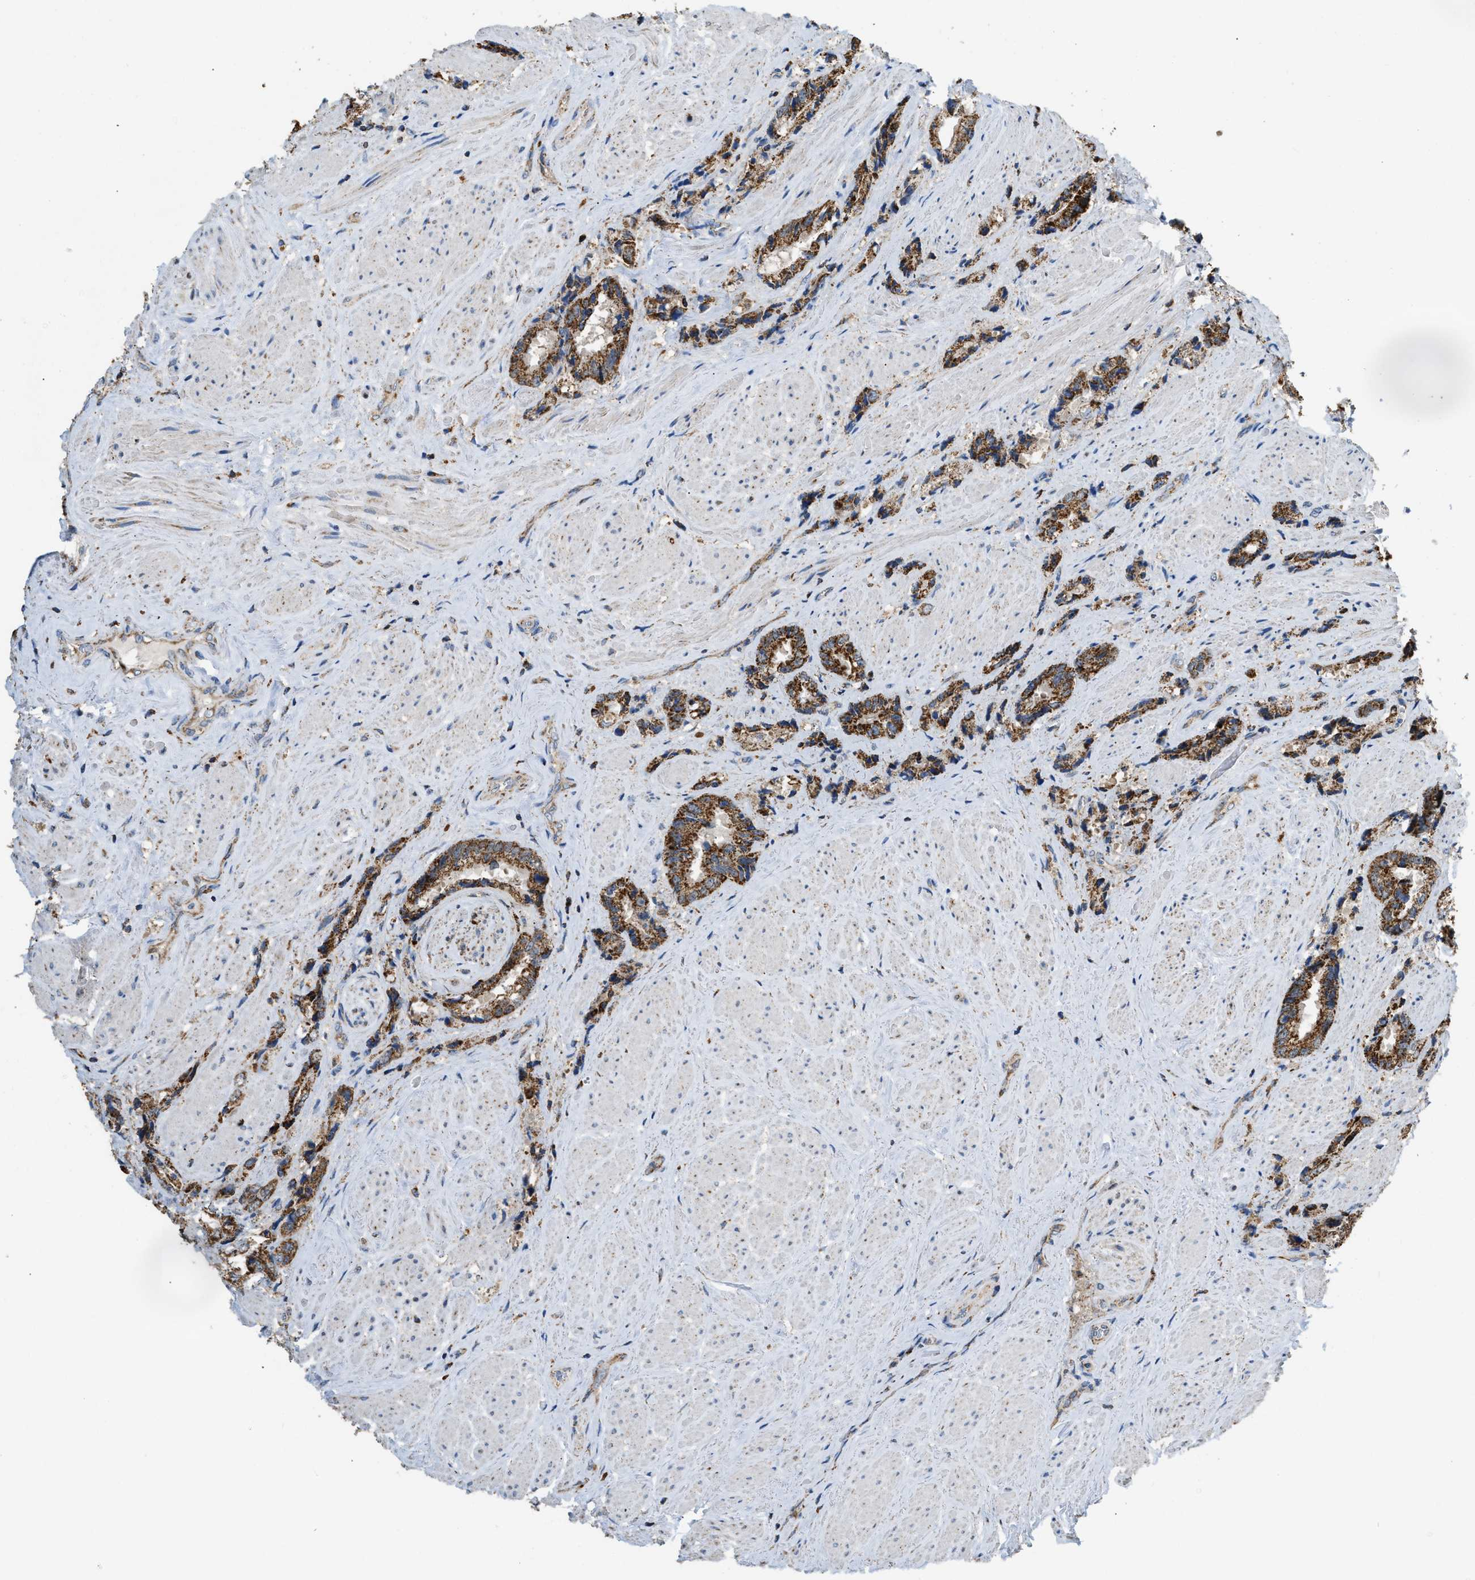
{"staining": {"intensity": "moderate", "quantity": ">75%", "location": "cytoplasmic/membranous"}, "tissue": "prostate cancer", "cell_type": "Tumor cells", "image_type": "cancer", "snomed": [{"axis": "morphology", "description": "Adenocarcinoma, High grade"}, {"axis": "topography", "description": "Prostate"}], "caption": "Immunohistochemical staining of human prostate adenocarcinoma (high-grade) displays medium levels of moderate cytoplasmic/membranous expression in about >75% of tumor cells.", "gene": "ETFB", "patient": {"sex": "male", "age": 61}}